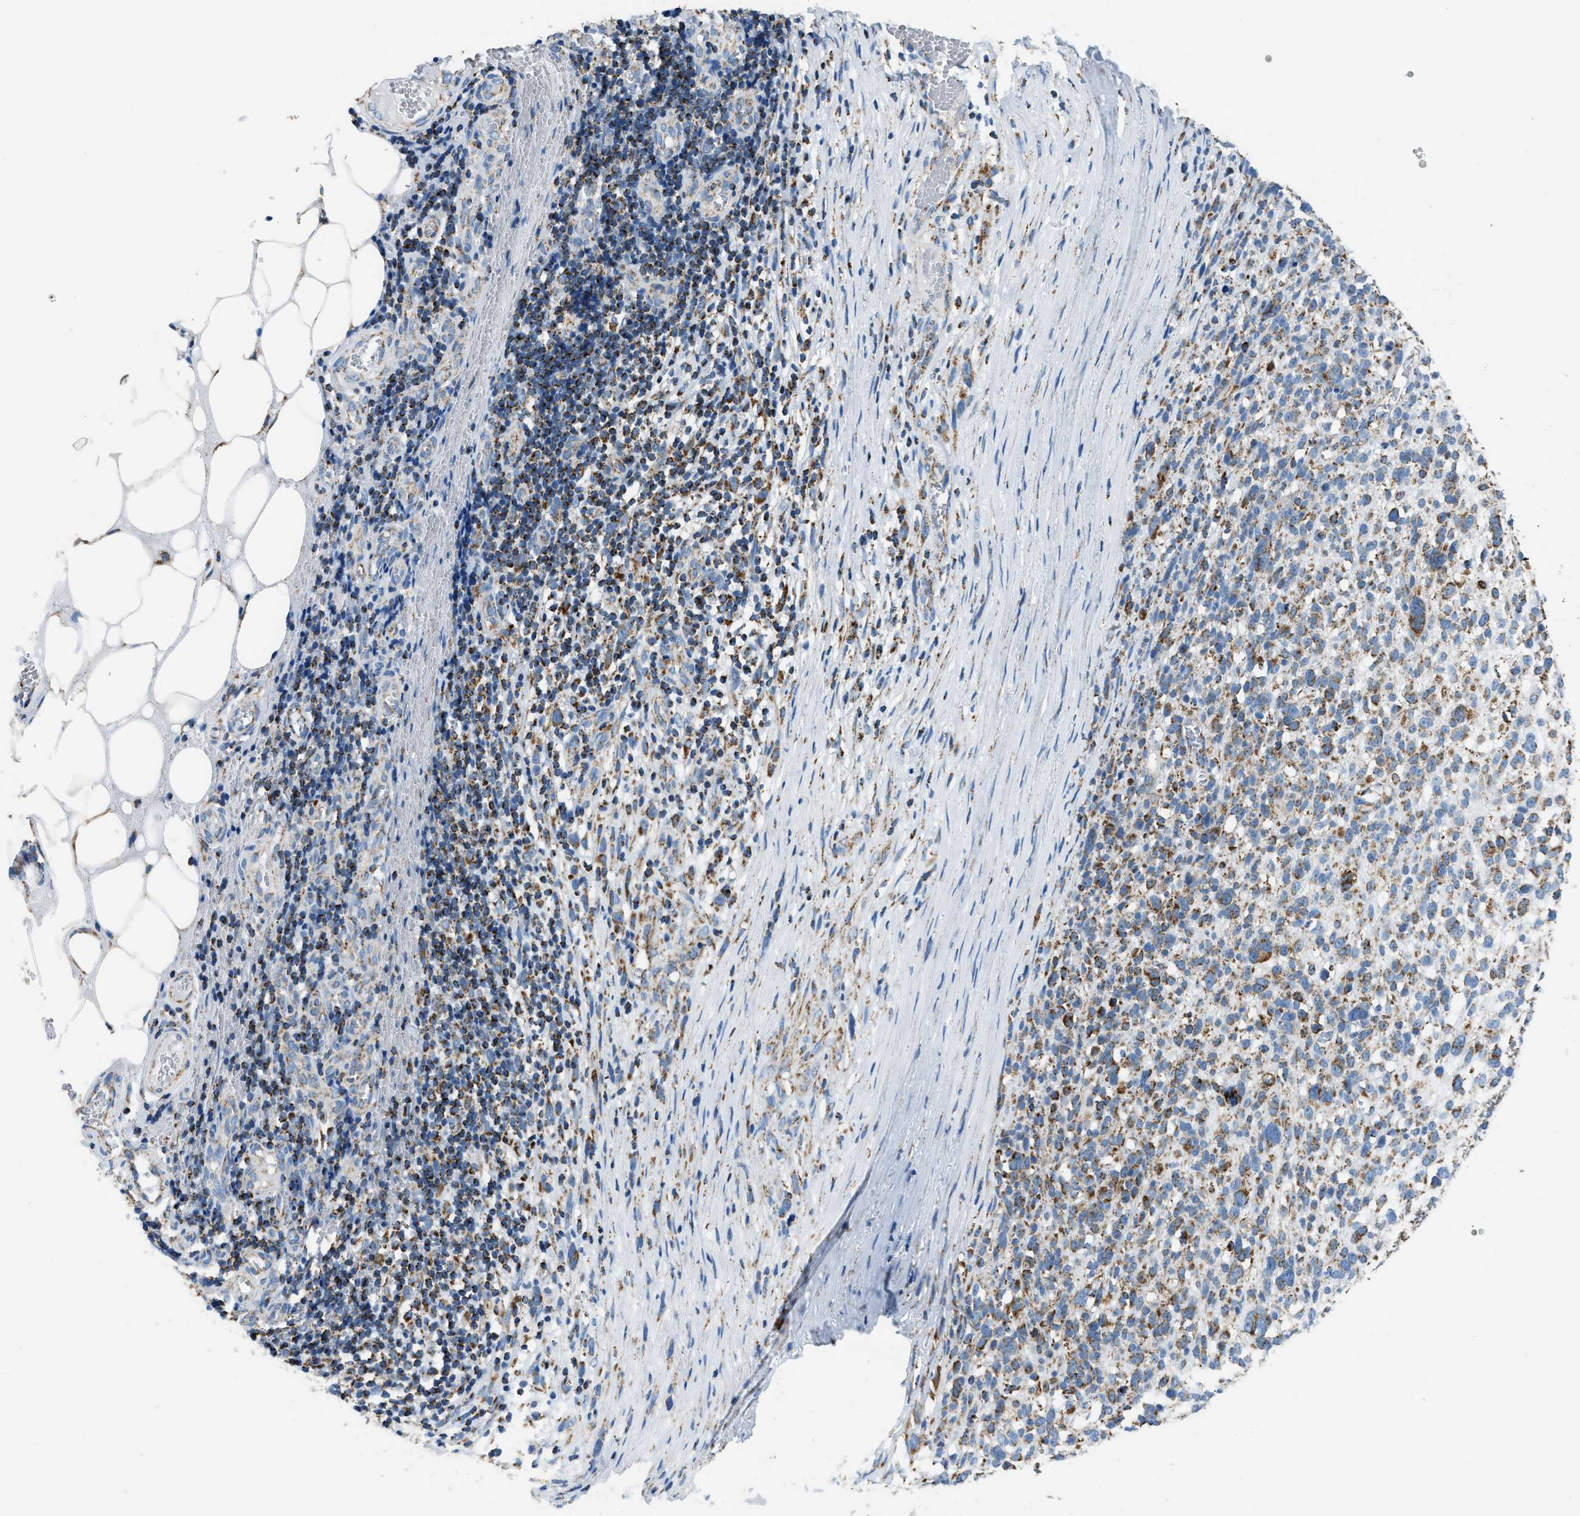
{"staining": {"intensity": "moderate", "quantity": ">75%", "location": "cytoplasmic/membranous"}, "tissue": "melanoma", "cell_type": "Tumor cells", "image_type": "cancer", "snomed": [{"axis": "morphology", "description": "Malignant melanoma, NOS"}, {"axis": "topography", "description": "Skin"}], "caption": "Melanoma stained with immunohistochemistry reveals moderate cytoplasmic/membranous staining in approximately >75% of tumor cells.", "gene": "ETFB", "patient": {"sex": "female", "age": 55}}